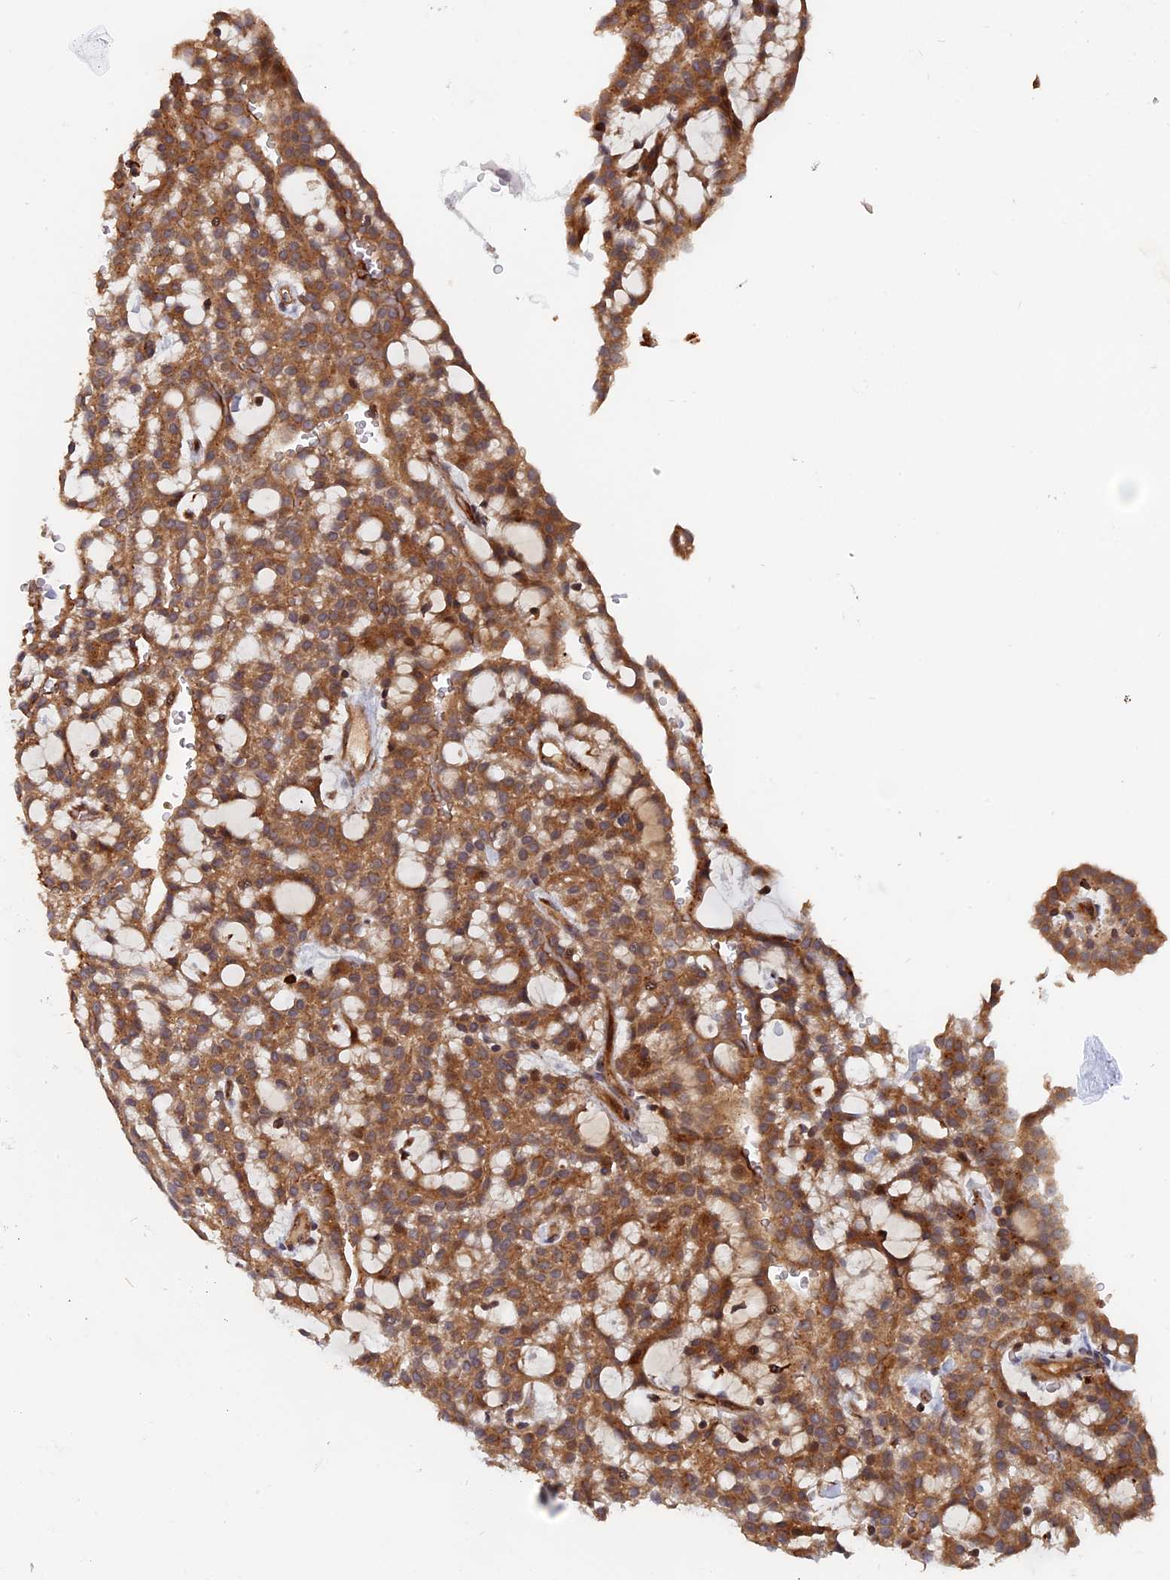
{"staining": {"intensity": "moderate", "quantity": ">75%", "location": "cytoplasmic/membranous"}, "tissue": "renal cancer", "cell_type": "Tumor cells", "image_type": "cancer", "snomed": [{"axis": "morphology", "description": "Adenocarcinoma, NOS"}, {"axis": "topography", "description": "Kidney"}], "caption": "Tumor cells show medium levels of moderate cytoplasmic/membranous positivity in approximately >75% of cells in adenocarcinoma (renal).", "gene": "TRAPPC2L", "patient": {"sex": "male", "age": 63}}